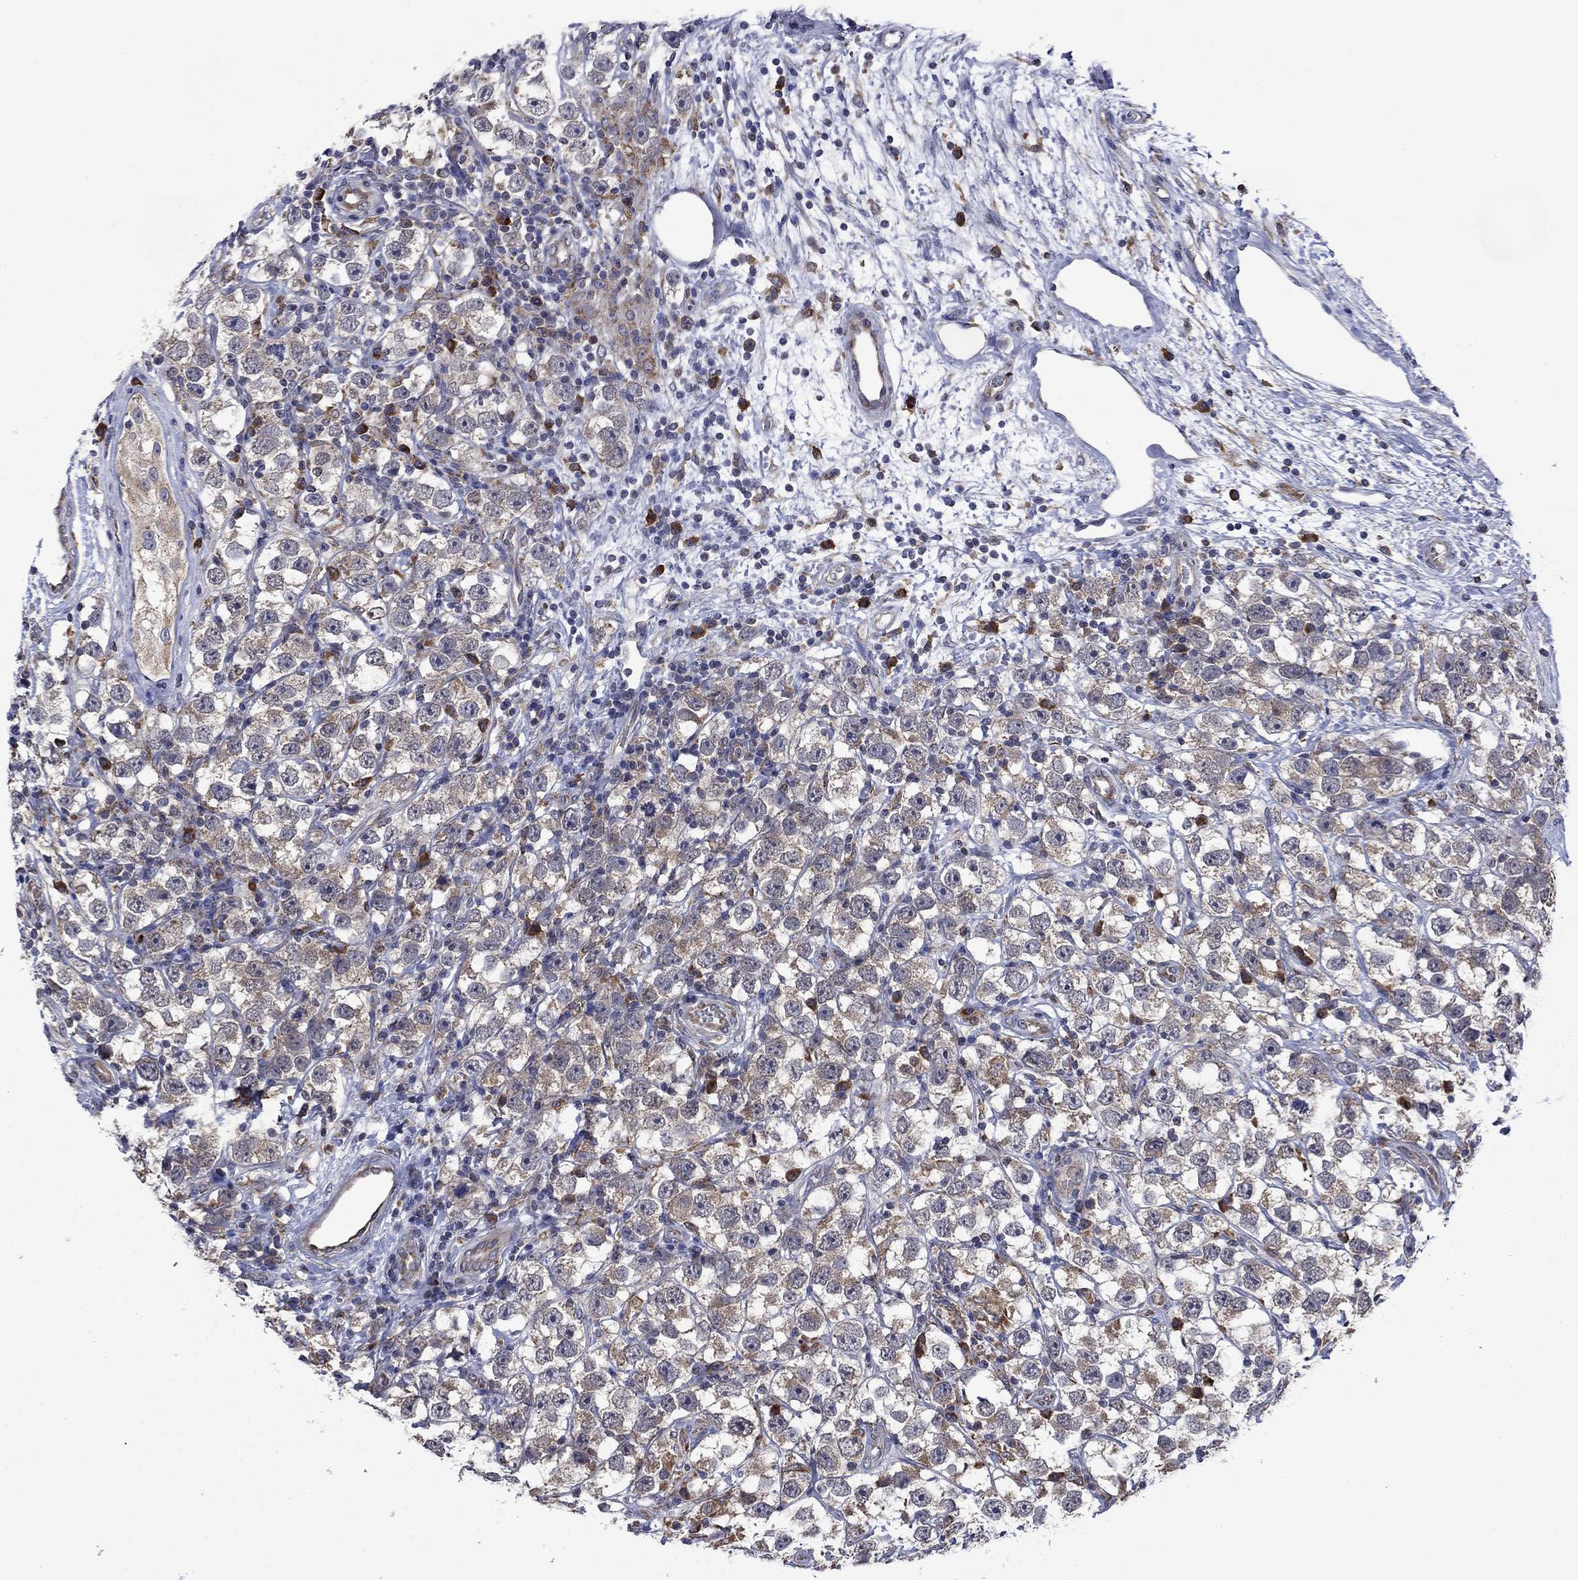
{"staining": {"intensity": "weak", "quantity": "25%-75%", "location": "cytoplasmic/membranous"}, "tissue": "testis cancer", "cell_type": "Tumor cells", "image_type": "cancer", "snomed": [{"axis": "morphology", "description": "Seminoma, NOS"}, {"axis": "topography", "description": "Testis"}], "caption": "Weak cytoplasmic/membranous staining for a protein is present in about 25%-75% of tumor cells of testis seminoma using immunohistochemistry.", "gene": "FURIN", "patient": {"sex": "male", "age": 26}}